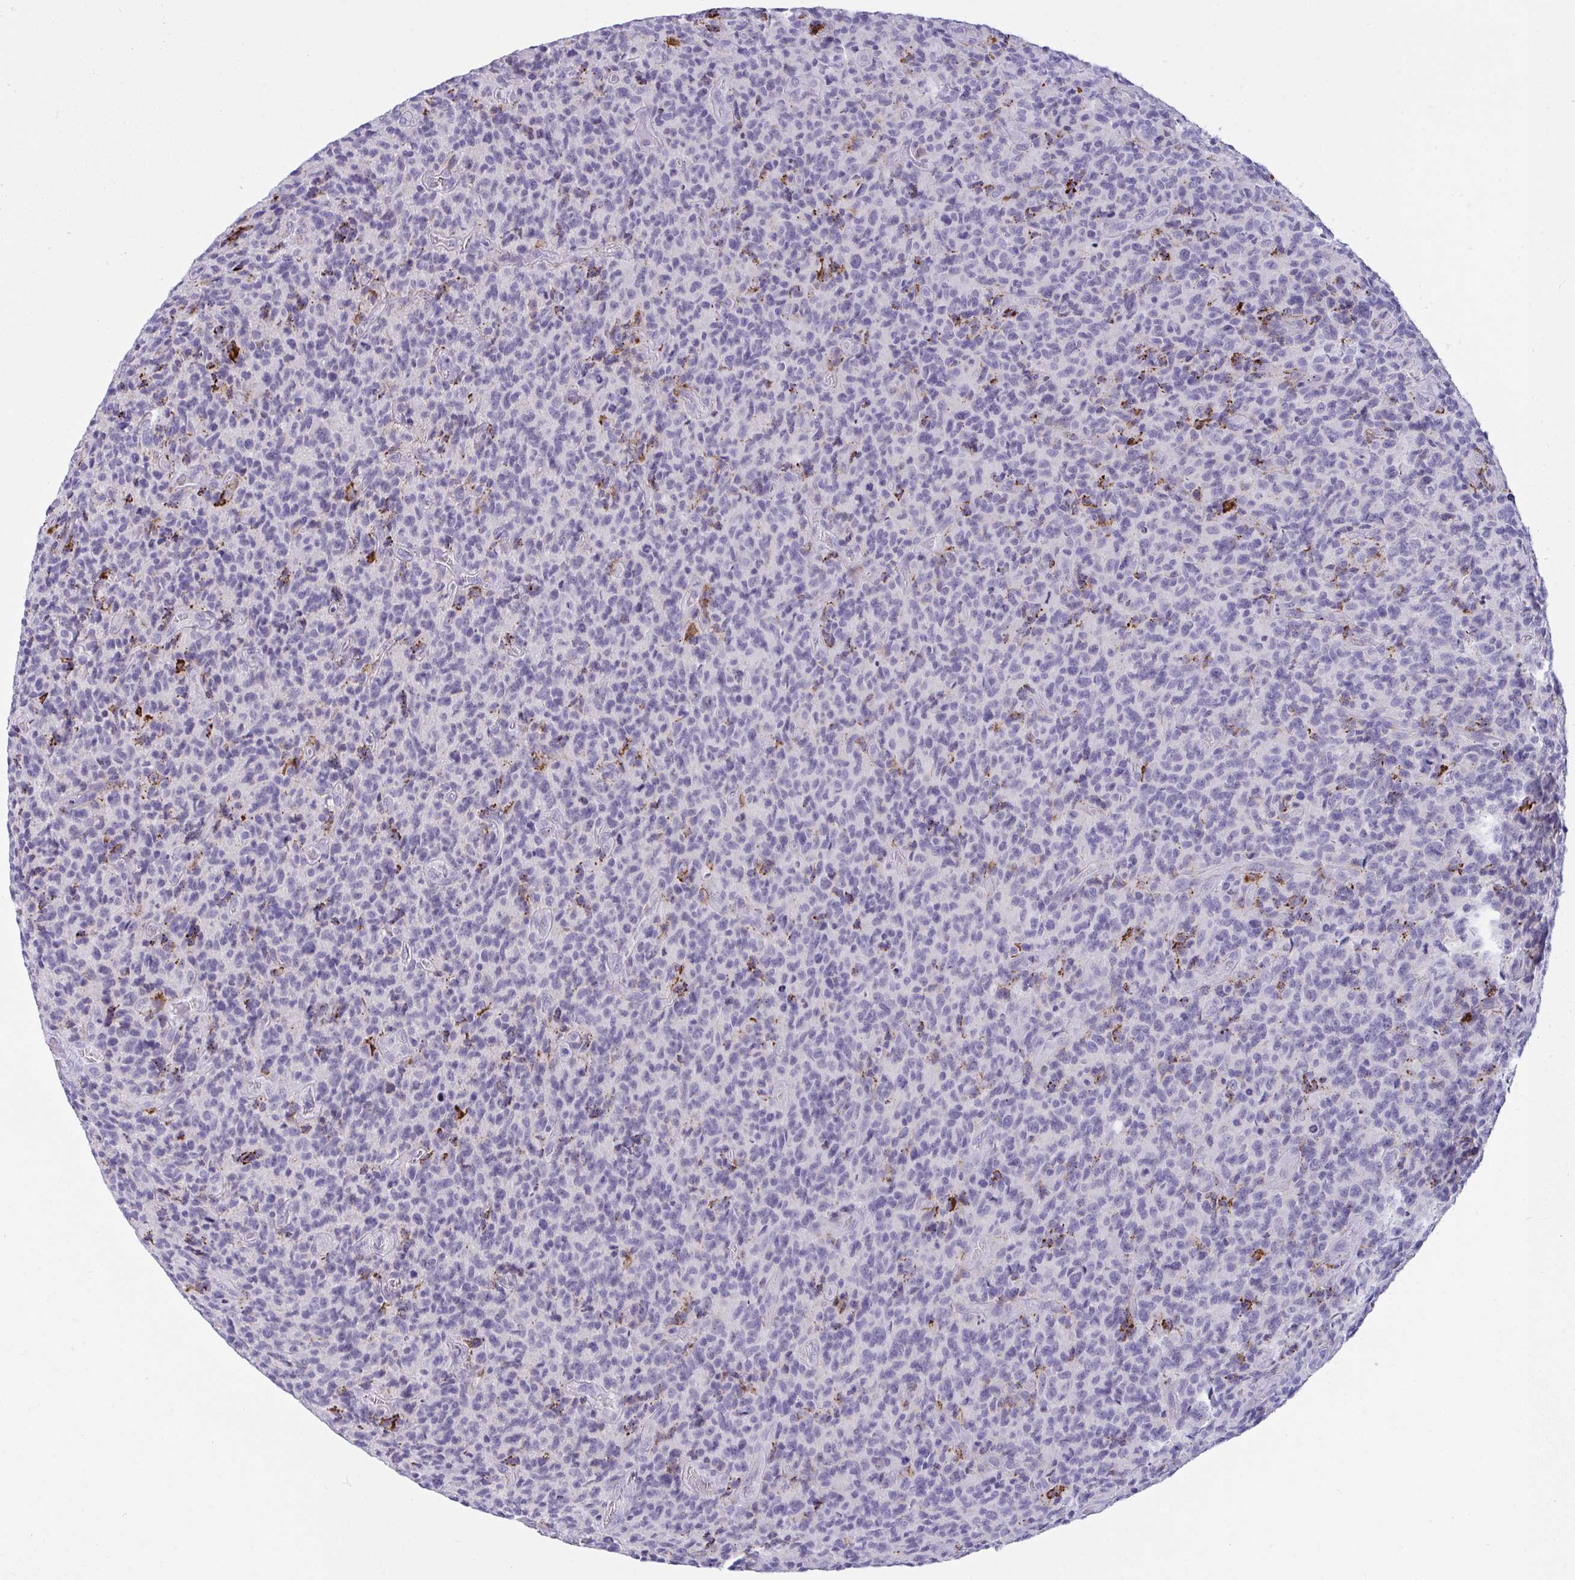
{"staining": {"intensity": "strong", "quantity": "<25%", "location": "cytoplasmic/membranous"}, "tissue": "glioma", "cell_type": "Tumor cells", "image_type": "cancer", "snomed": [{"axis": "morphology", "description": "Glioma, malignant, High grade"}, {"axis": "topography", "description": "Brain"}], "caption": "Malignant glioma (high-grade) tissue shows strong cytoplasmic/membranous positivity in approximately <25% of tumor cells, visualized by immunohistochemistry. (DAB = brown stain, brightfield microscopy at high magnification).", "gene": "SEMA6B", "patient": {"sex": "male", "age": 76}}